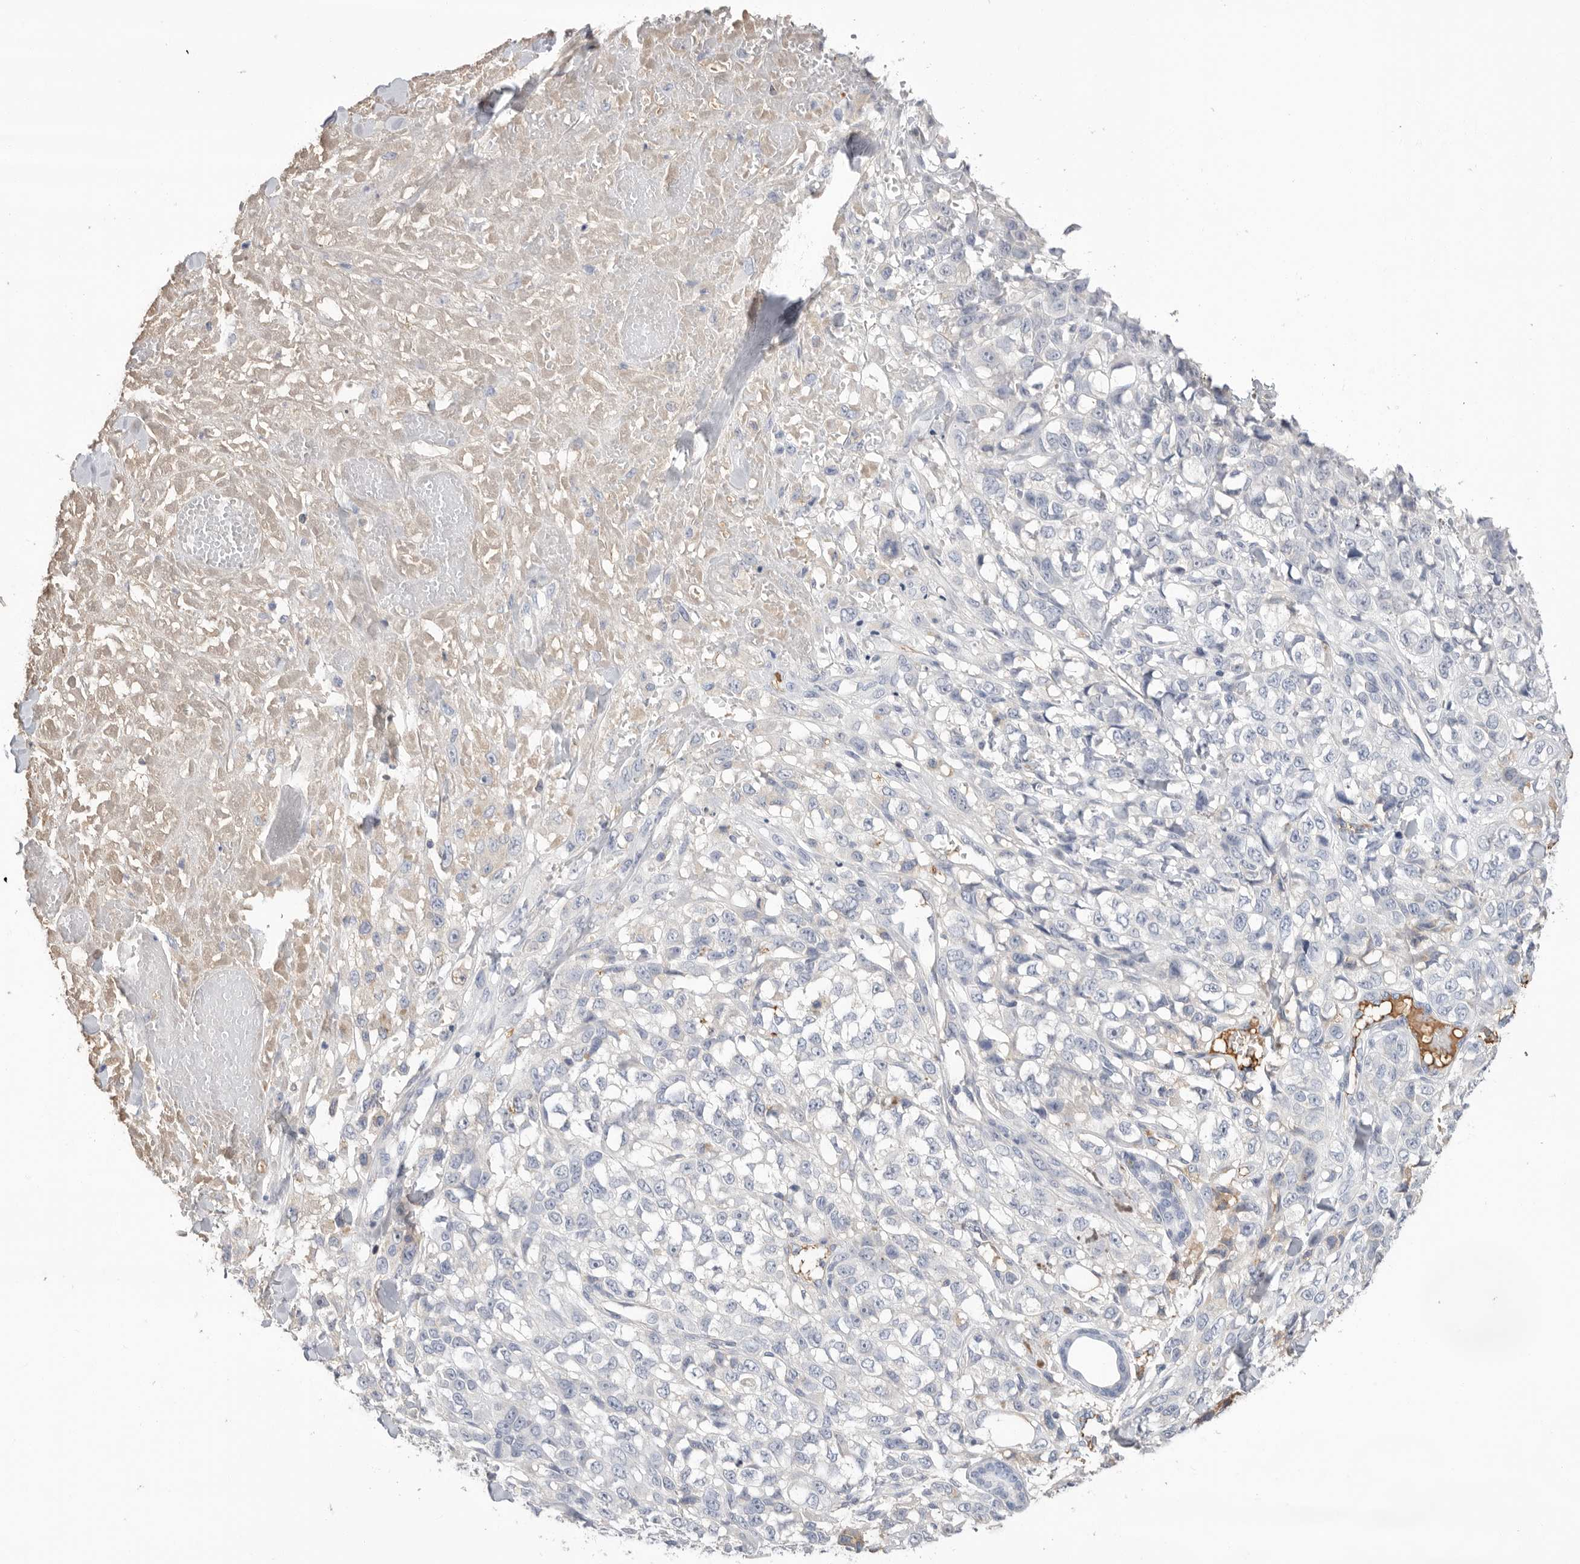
{"staining": {"intensity": "negative", "quantity": "none", "location": "none"}, "tissue": "melanoma", "cell_type": "Tumor cells", "image_type": "cancer", "snomed": [{"axis": "morphology", "description": "Malignant melanoma, Metastatic site"}, {"axis": "topography", "description": "Skin"}], "caption": "Malignant melanoma (metastatic site) stained for a protein using immunohistochemistry (IHC) exhibits no staining tumor cells.", "gene": "APOA2", "patient": {"sex": "female", "age": 72}}